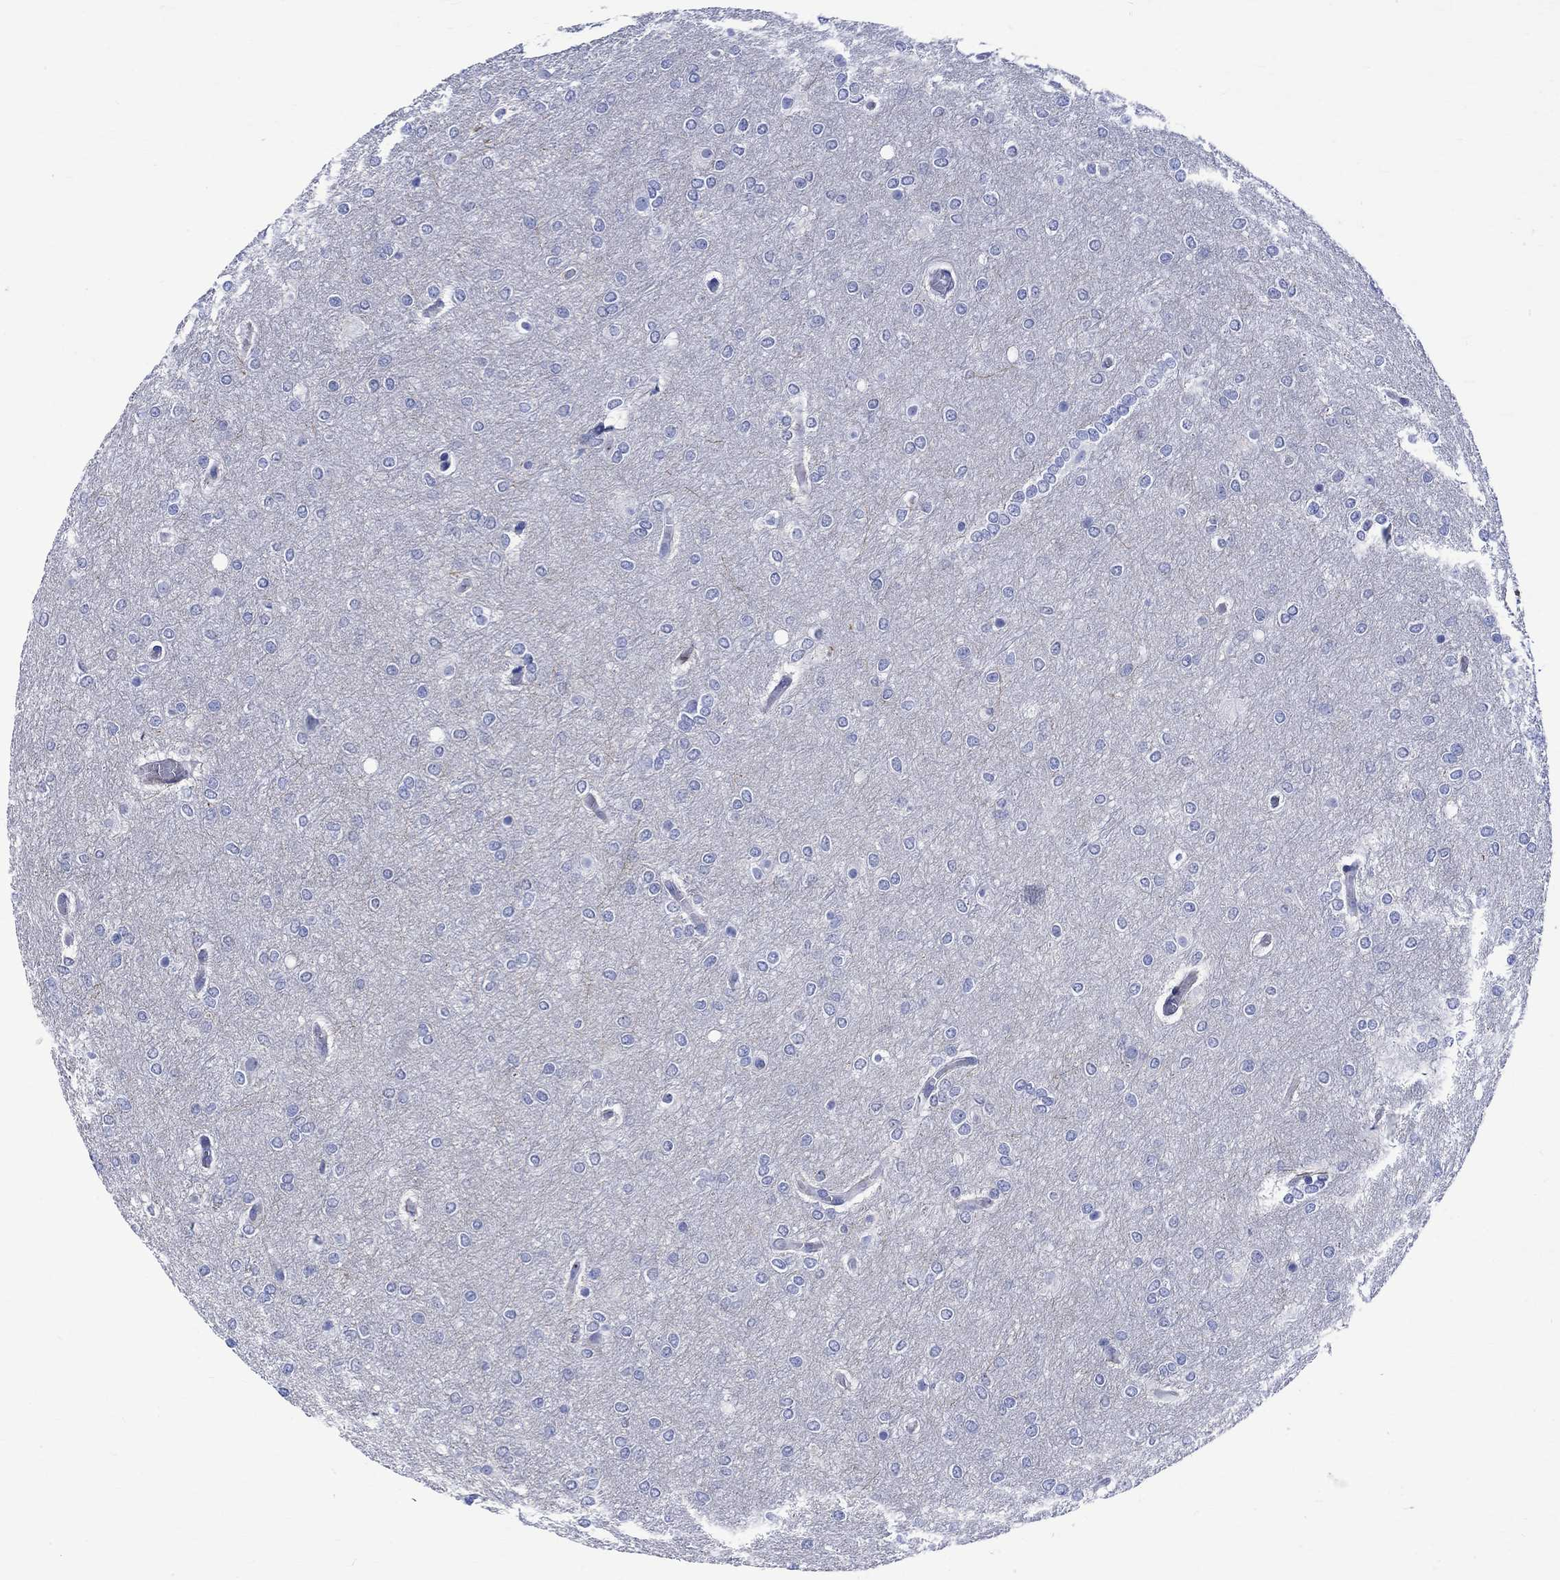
{"staining": {"intensity": "negative", "quantity": "none", "location": "none"}, "tissue": "glioma", "cell_type": "Tumor cells", "image_type": "cancer", "snomed": [{"axis": "morphology", "description": "Glioma, malignant, High grade"}, {"axis": "topography", "description": "Brain"}], "caption": "Protein analysis of malignant glioma (high-grade) reveals no significant staining in tumor cells. Nuclei are stained in blue.", "gene": "PARVB", "patient": {"sex": "female", "age": 61}}